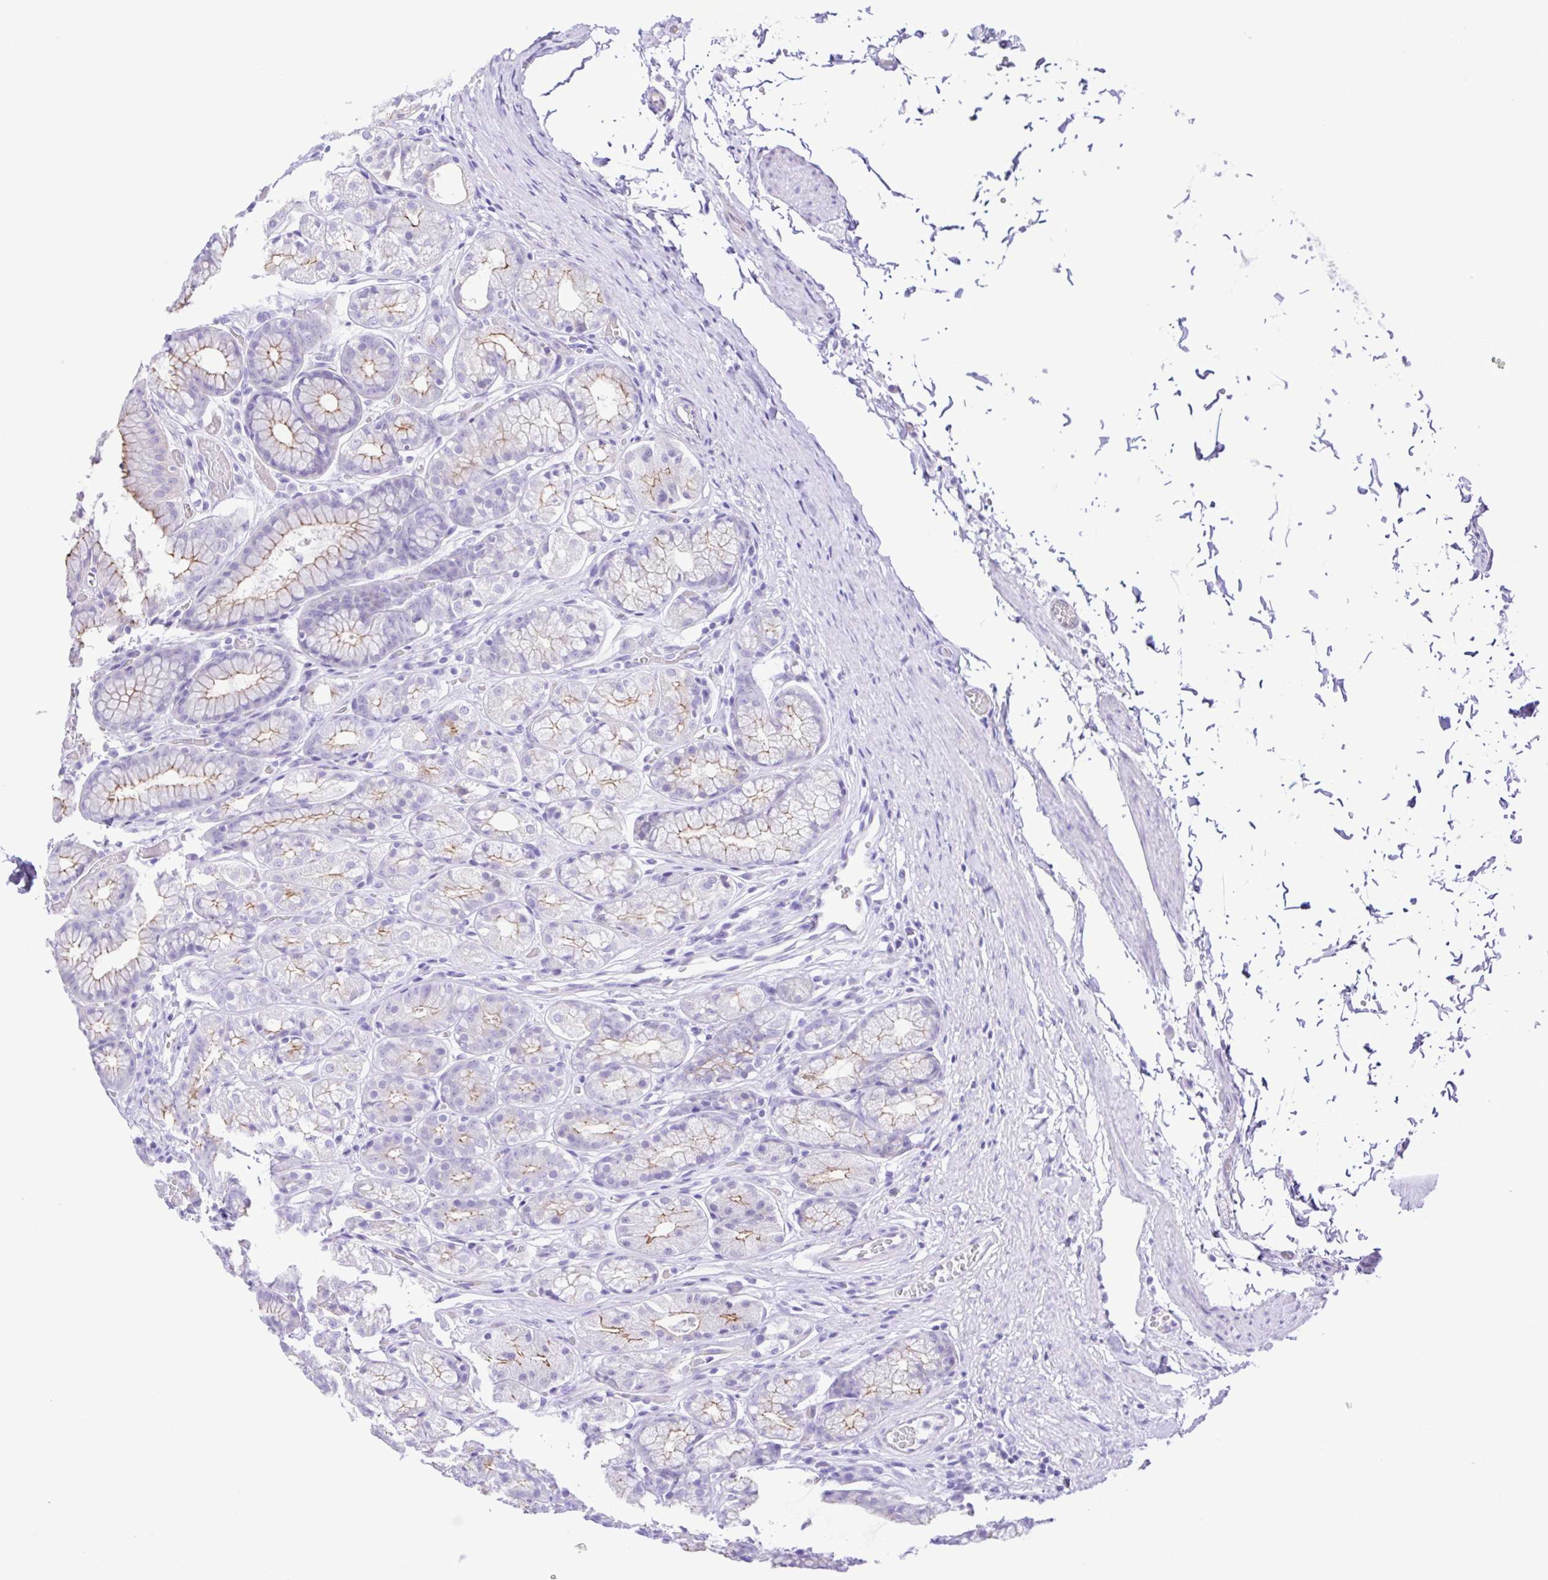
{"staining": {"intensity": "moderate", "quantity": "25%-75%", "location": "cytoplasmic/membranous"}, "tissue": "stomach", "cell_type": "Glandular cells", "image_type": "normal", "snomed": [{"axis": "morphology", "description": "Normal tissue, NOS"}, {"axis": "topography", "description": "Stomach"}], "caption": "This micrograph reveals immunohistochemistry (IHC) staining of normal human stomach, with medium moderate cytoplasmic/membranous expression in about 25%-75% of glandular cells.", "gene": "CYP11A1", "patient": {"sex": "male", "age": 70}}